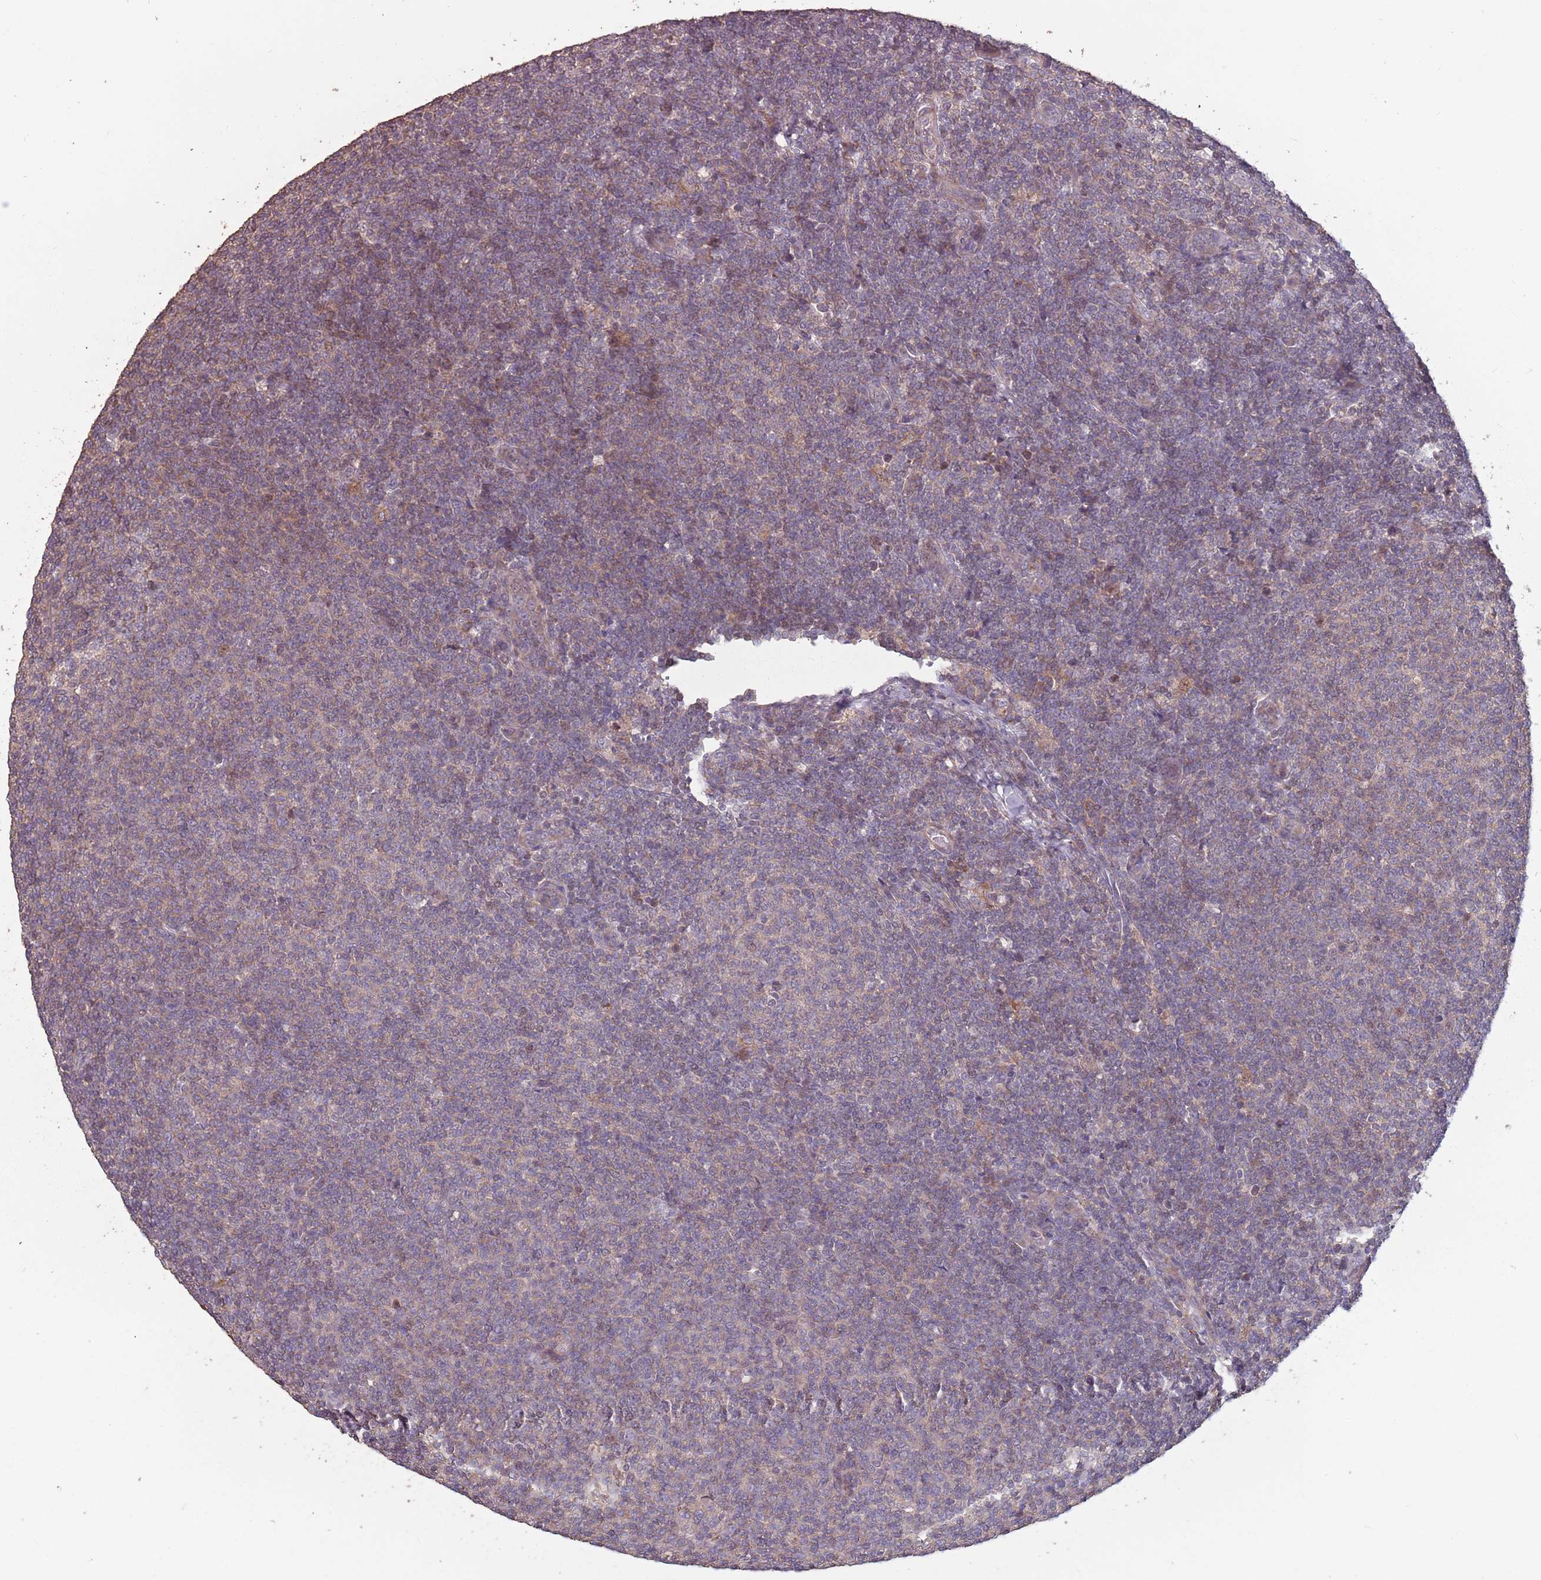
{"staining": {"intensity": "weak", "quantity": "25%-75%", "location": "cytoplasmic/membranous"}, "tissue": "lymphoma", "cell_type": "Tumor cells", "image_type": "cancer", "snomed": [{"axis": "morphology", "description": "Malignant lymphoma, non-Hodgkin's type, Low grade"}, {"axis": "topography", "description": "Lymph node"}], "caption": "Weak cytoplasmic/membranous protein positivity is seen in approximately 25%-75% of tumor cells in lymphoma.", "gene": "MBD3L1", "patient": {"sex": "male", "age": 66}}